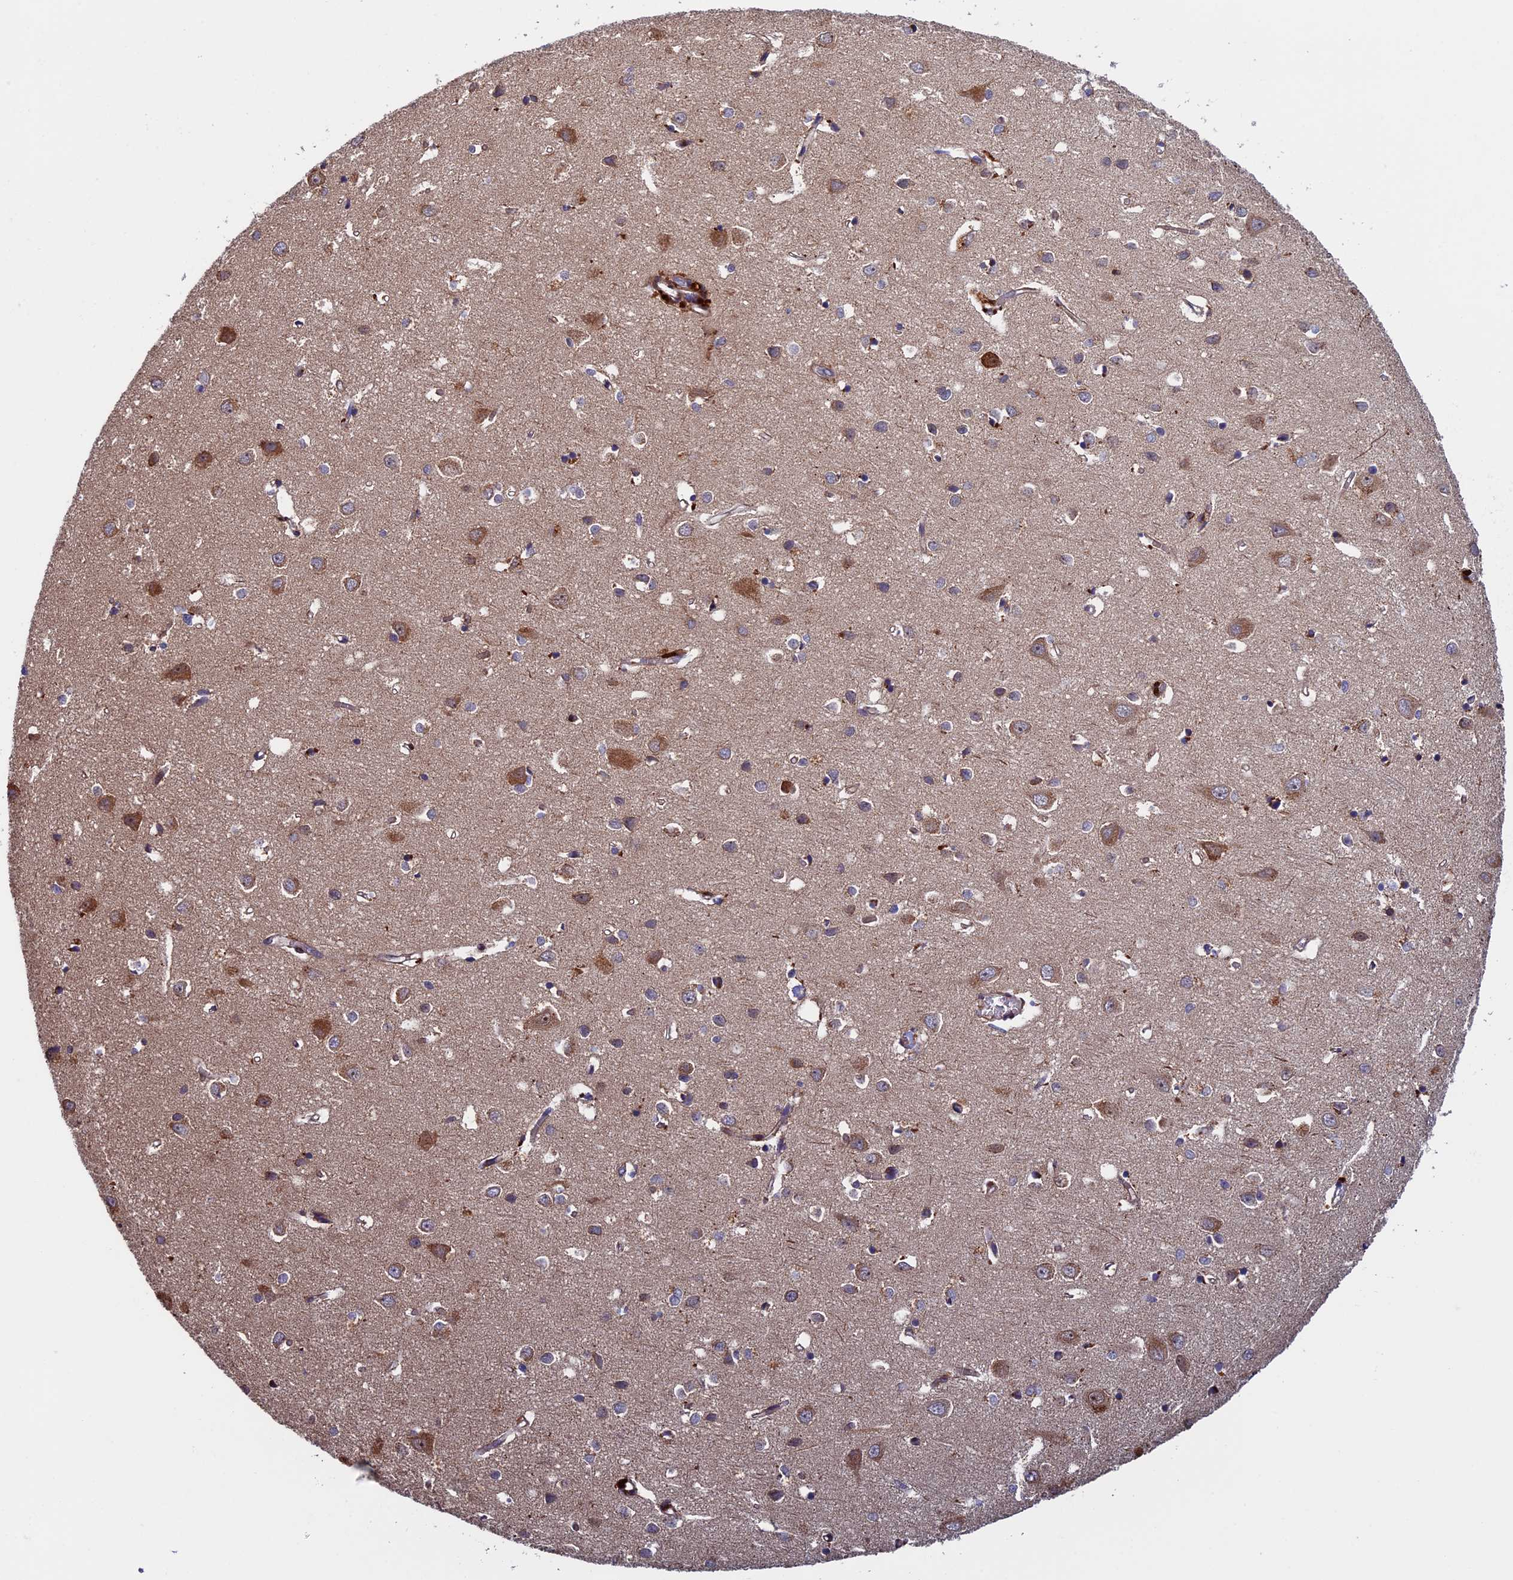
{"staining": {"intensity": "weak", "quantity": "25%-75%", "location": "cytoplasmic/membranous"}, "tissue": "cerebral cortex", "cell_type": "Endothelial cells", "image_type": "normal", "snomed": [{"axis": "morphology", "description": "Normal tissue, NOS"}, {"axis": "topography", "description": "Cerebral cortex"}], "caption": "Endothelial cells show low levels of weak cytoplasmic/membranous positivity in about 25%-75% of cells in normal human cerebral cortex.", "gene": "RNF17", "patient": {"sex": "female", "age": 64}}